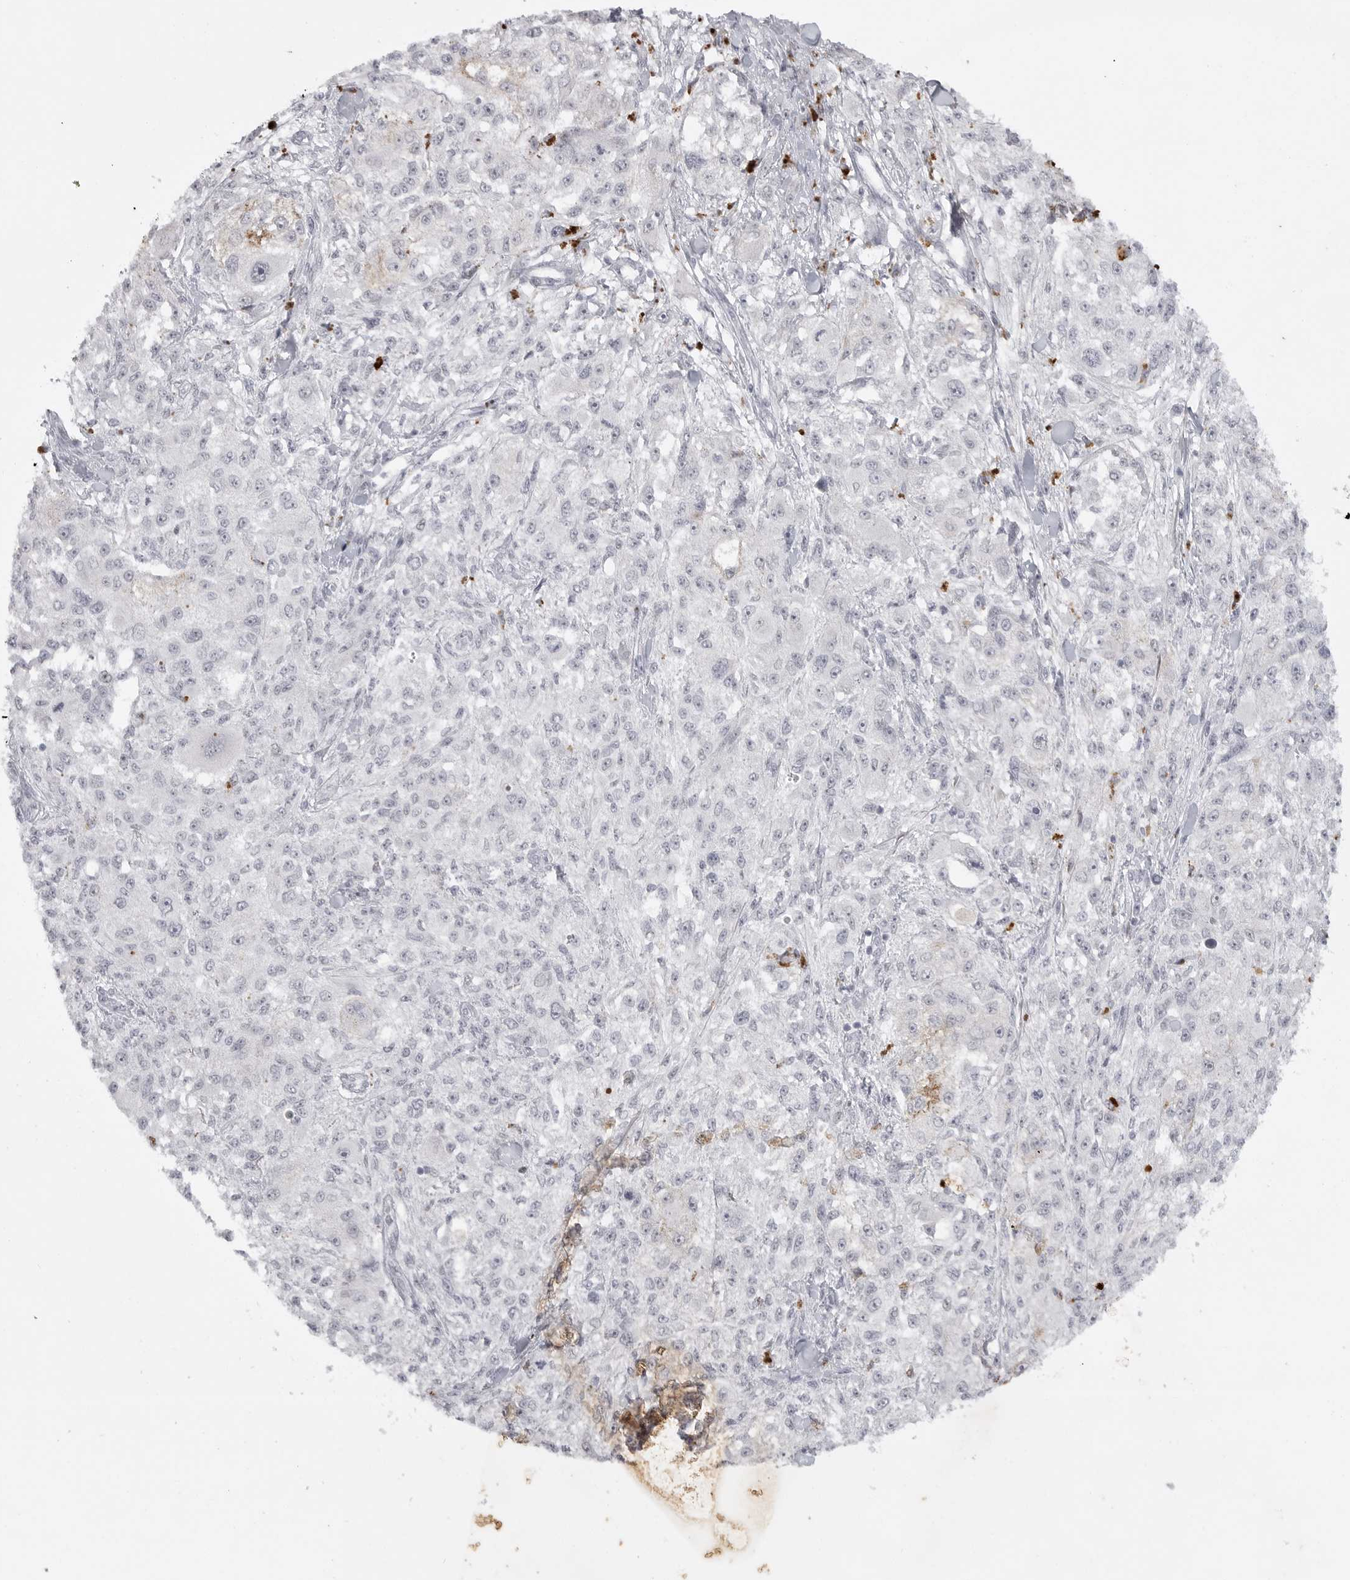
{"staining": {"intensity": "negative", "quantity": "none", "location": "none"}, "tissue": "melanoma", "cell_type": "Tumor cells", "image_type": "cancer", "snomed": [{"axis": "morphology", "description": "Necrosis, NOS"}, {"axis": "morphology", "description": "Malignant melanoma, NOS"}, {"axis": "topography", "description": "Skin"}], "caption": "Micrograph shows no protein expression in tumor cells of melanoma tissue.", "gene": "TCTN3", "patient": {"sex": "female", "age": 87}}